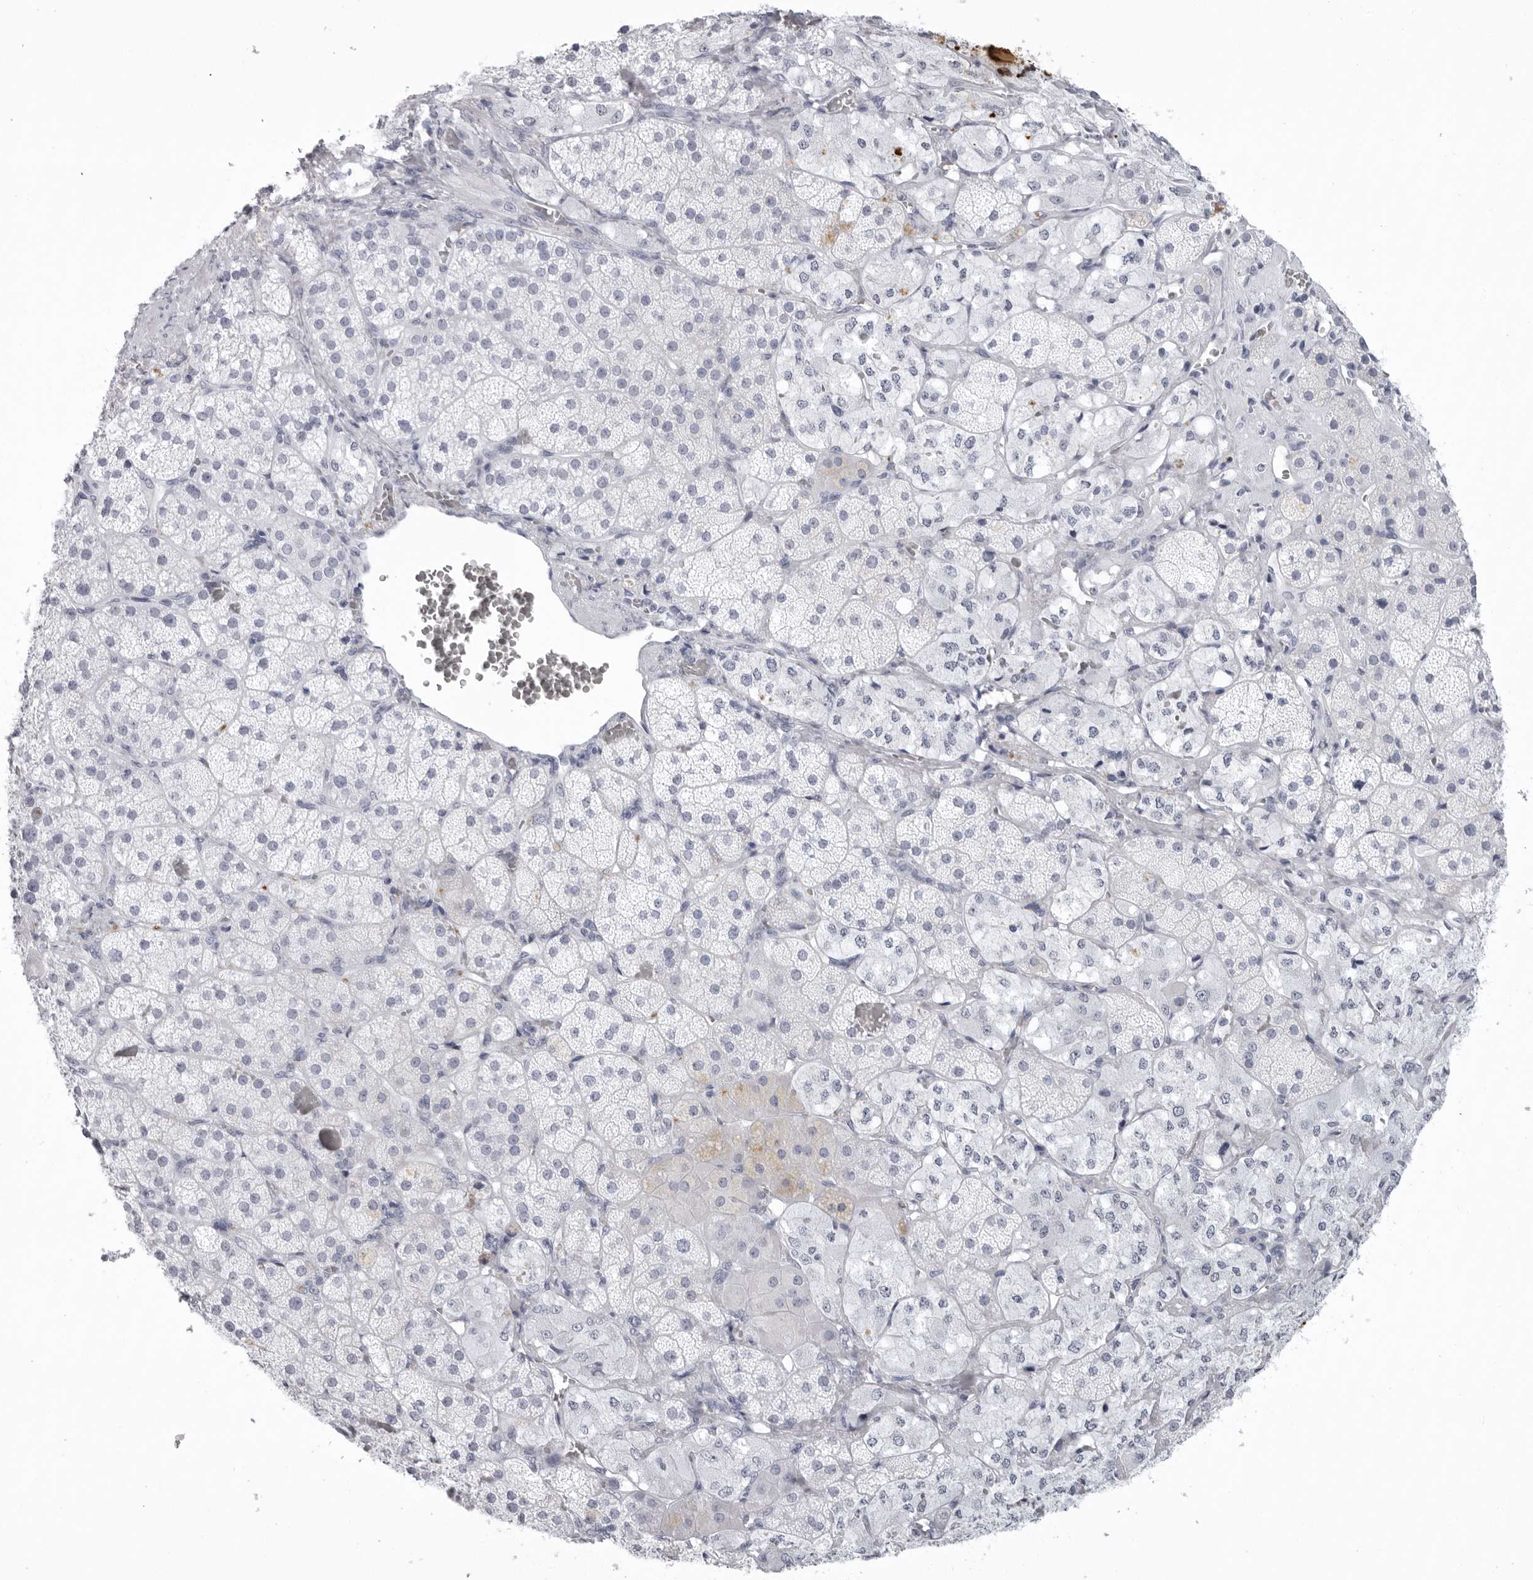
{"staining": {"intensity": "negative", "quantity": "none", "location": "none"}, "tissue": "adrenal gland", "cell_type": "Glandular cells", "image_type": "normal", "snomed": [{"axis": "morphology", "description": "Normal tissue, NOS"}, {"axis": "topography", "description": "Adrenal gland"}], "caption": "The micrograph shows no staining of glandular cells in unremarkable adrenal gland. (DAB (3,3'-diaminobenzidine) immunohistochemistry (IHC) with hematoxylin counter stain).", "gene": "KLK9", "patient": {"sex": "male", "age": 57}}